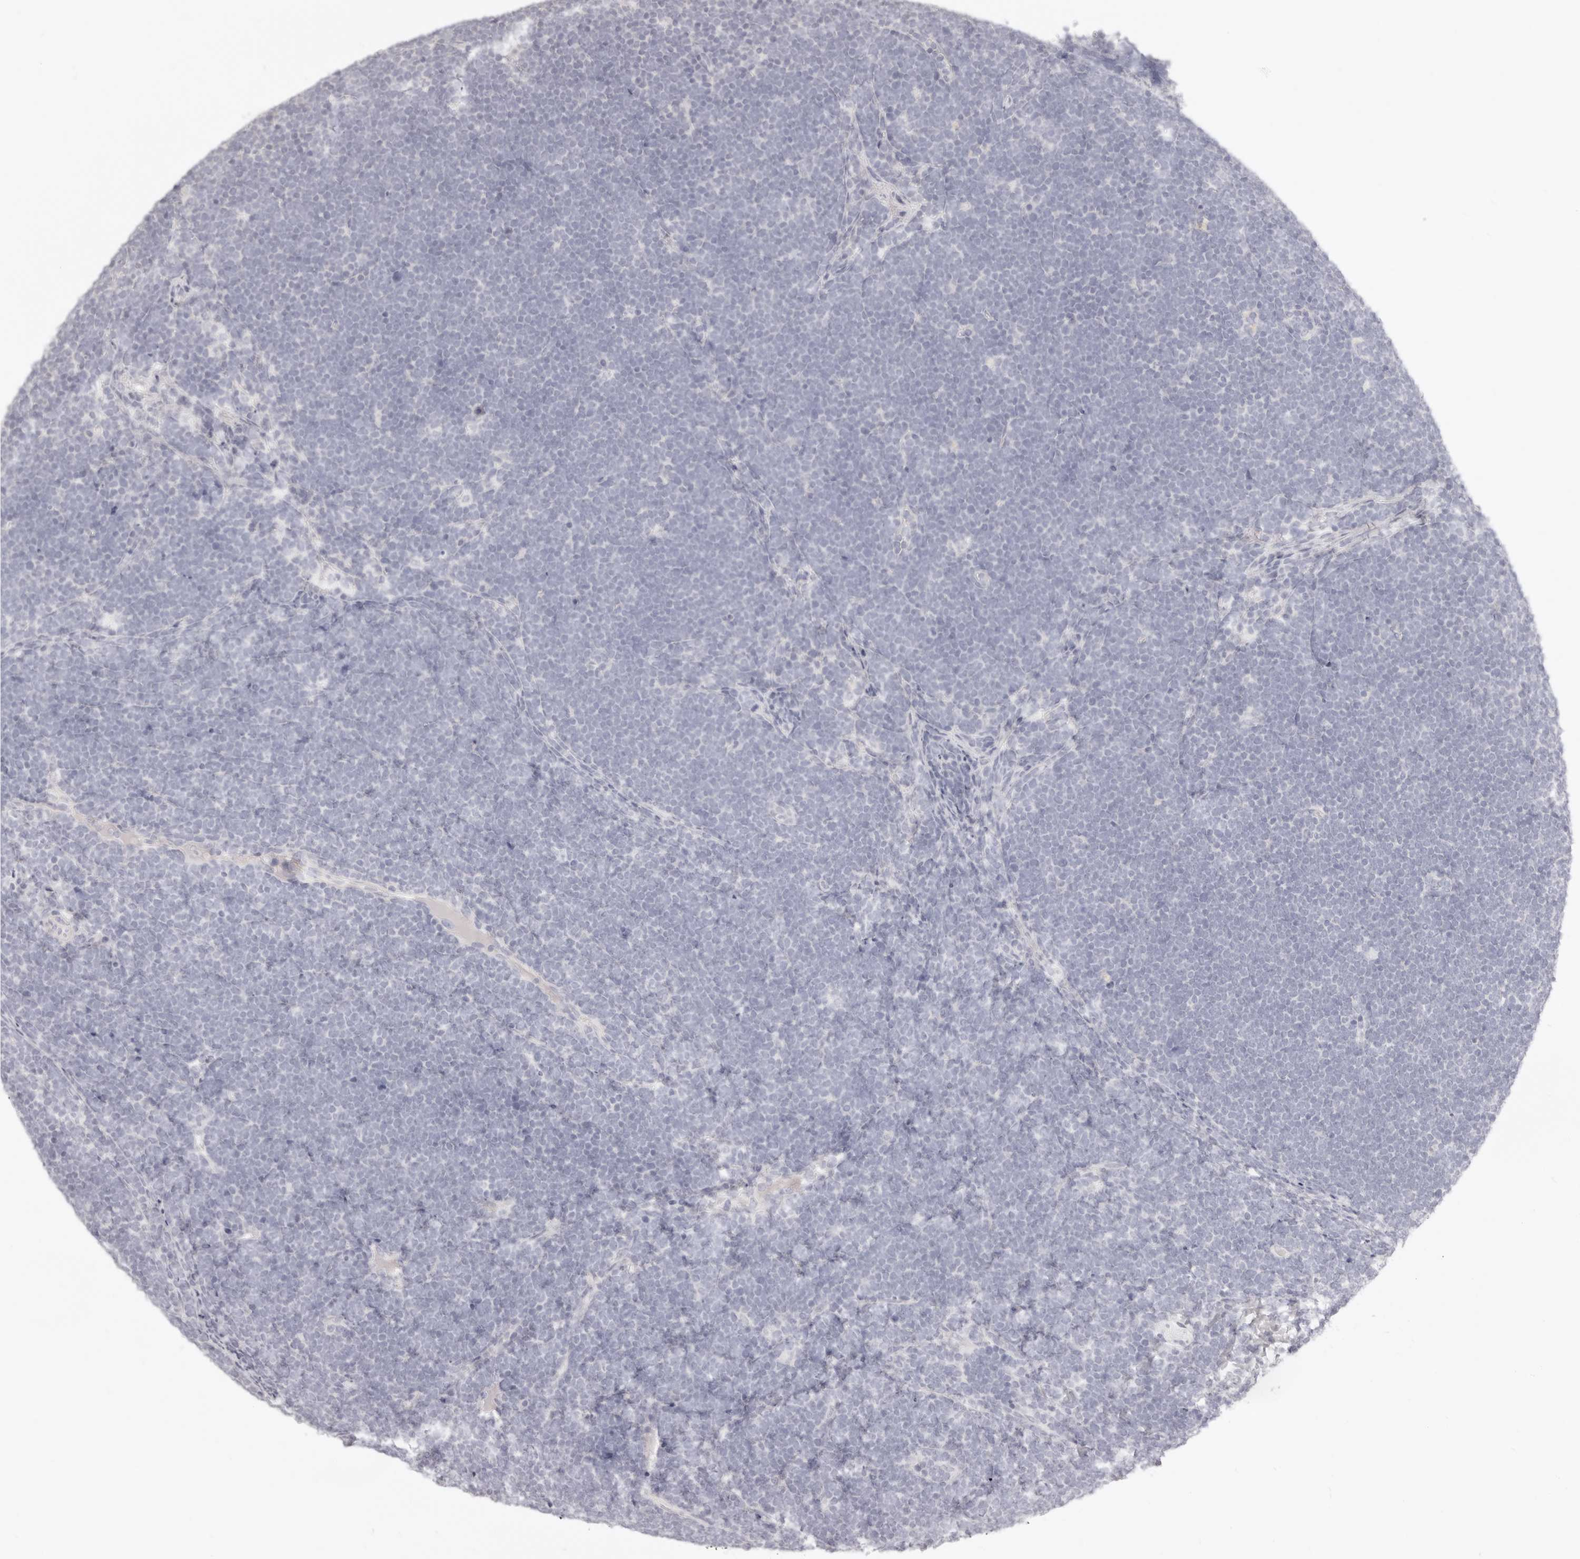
{"staining": {"intensity": "negative", "quantity": "none", "location": "none"}, "tissue": "lymphoma", "cell_type": "Tumor cells", "image_type": "cancer", "snomed": [{"axis": "morphology", "description": "Malignant lymphoma, non-Hodgkin's type, High grade"}, {"axis": "topography", "description": "Lymph node"}], "caption": "A photomicrograph of human high-grade malignant lymphoma, non-Hodgkin's type is negative for staining in tumor cells.", "gene": "FABP1", "patient": {"sex": "male", "age": 13}}